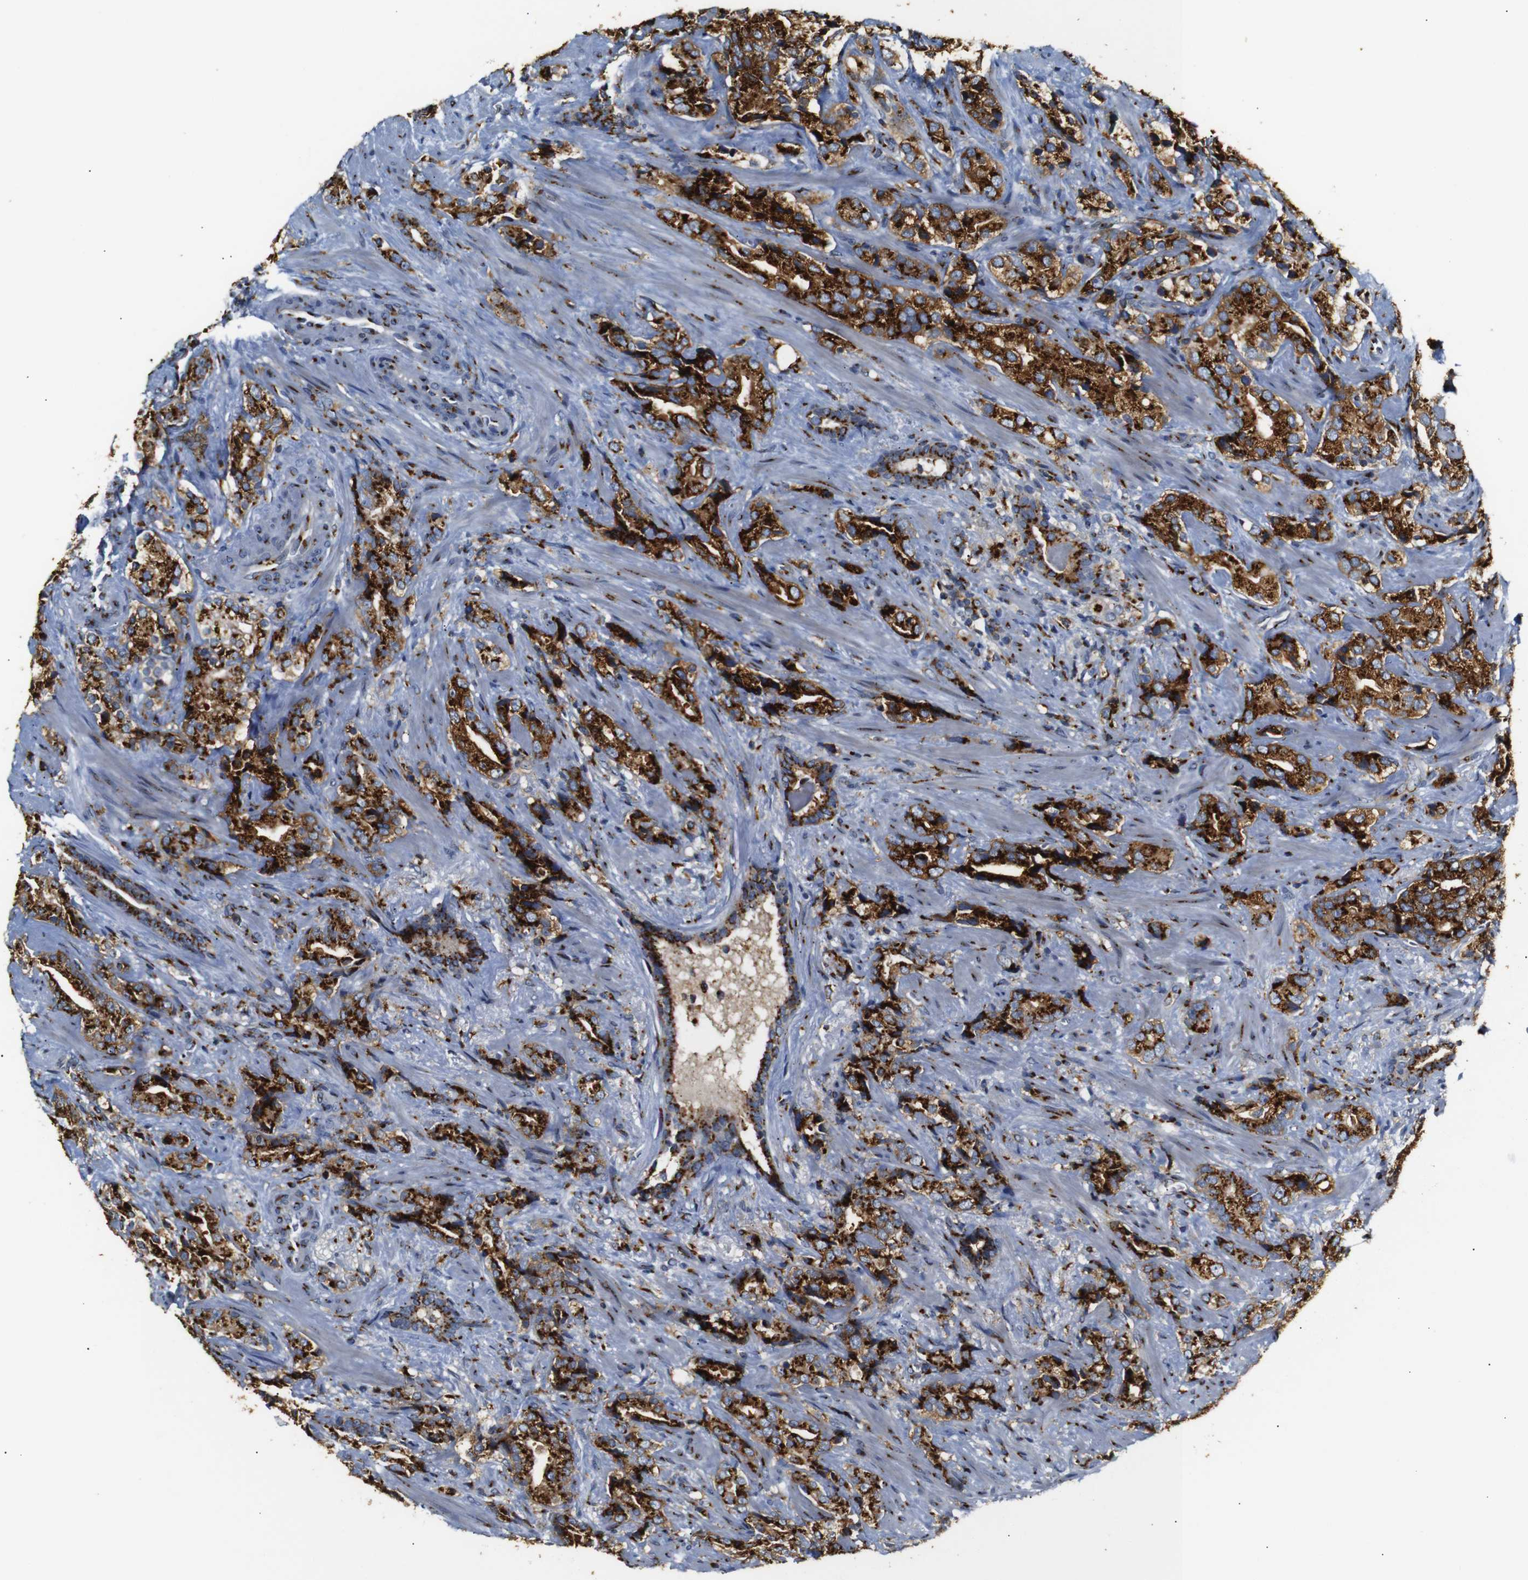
{"staining": {"intensity": "strong", "quantity": ">75%", "location": "cytoplasmic/membranous"}, "tissue": "prostate cancer", "cell_type": "Tumor cells", "image_type": "cancer", "snomed": [{"axis": "morphology", "description": "Adenocarcinoma, High grade"}, {"axis": "topography", "description": "Prostate"}], "caption": "DAB immunohistochemical staining of prostate adenocarcinoma (high-grade) exhibits strong cytoplasmic/membranous protein staining in approximately >75% of tumor cells.", "gene": "TGOLN2", "patient": {"sex": "male", "age": 71}}